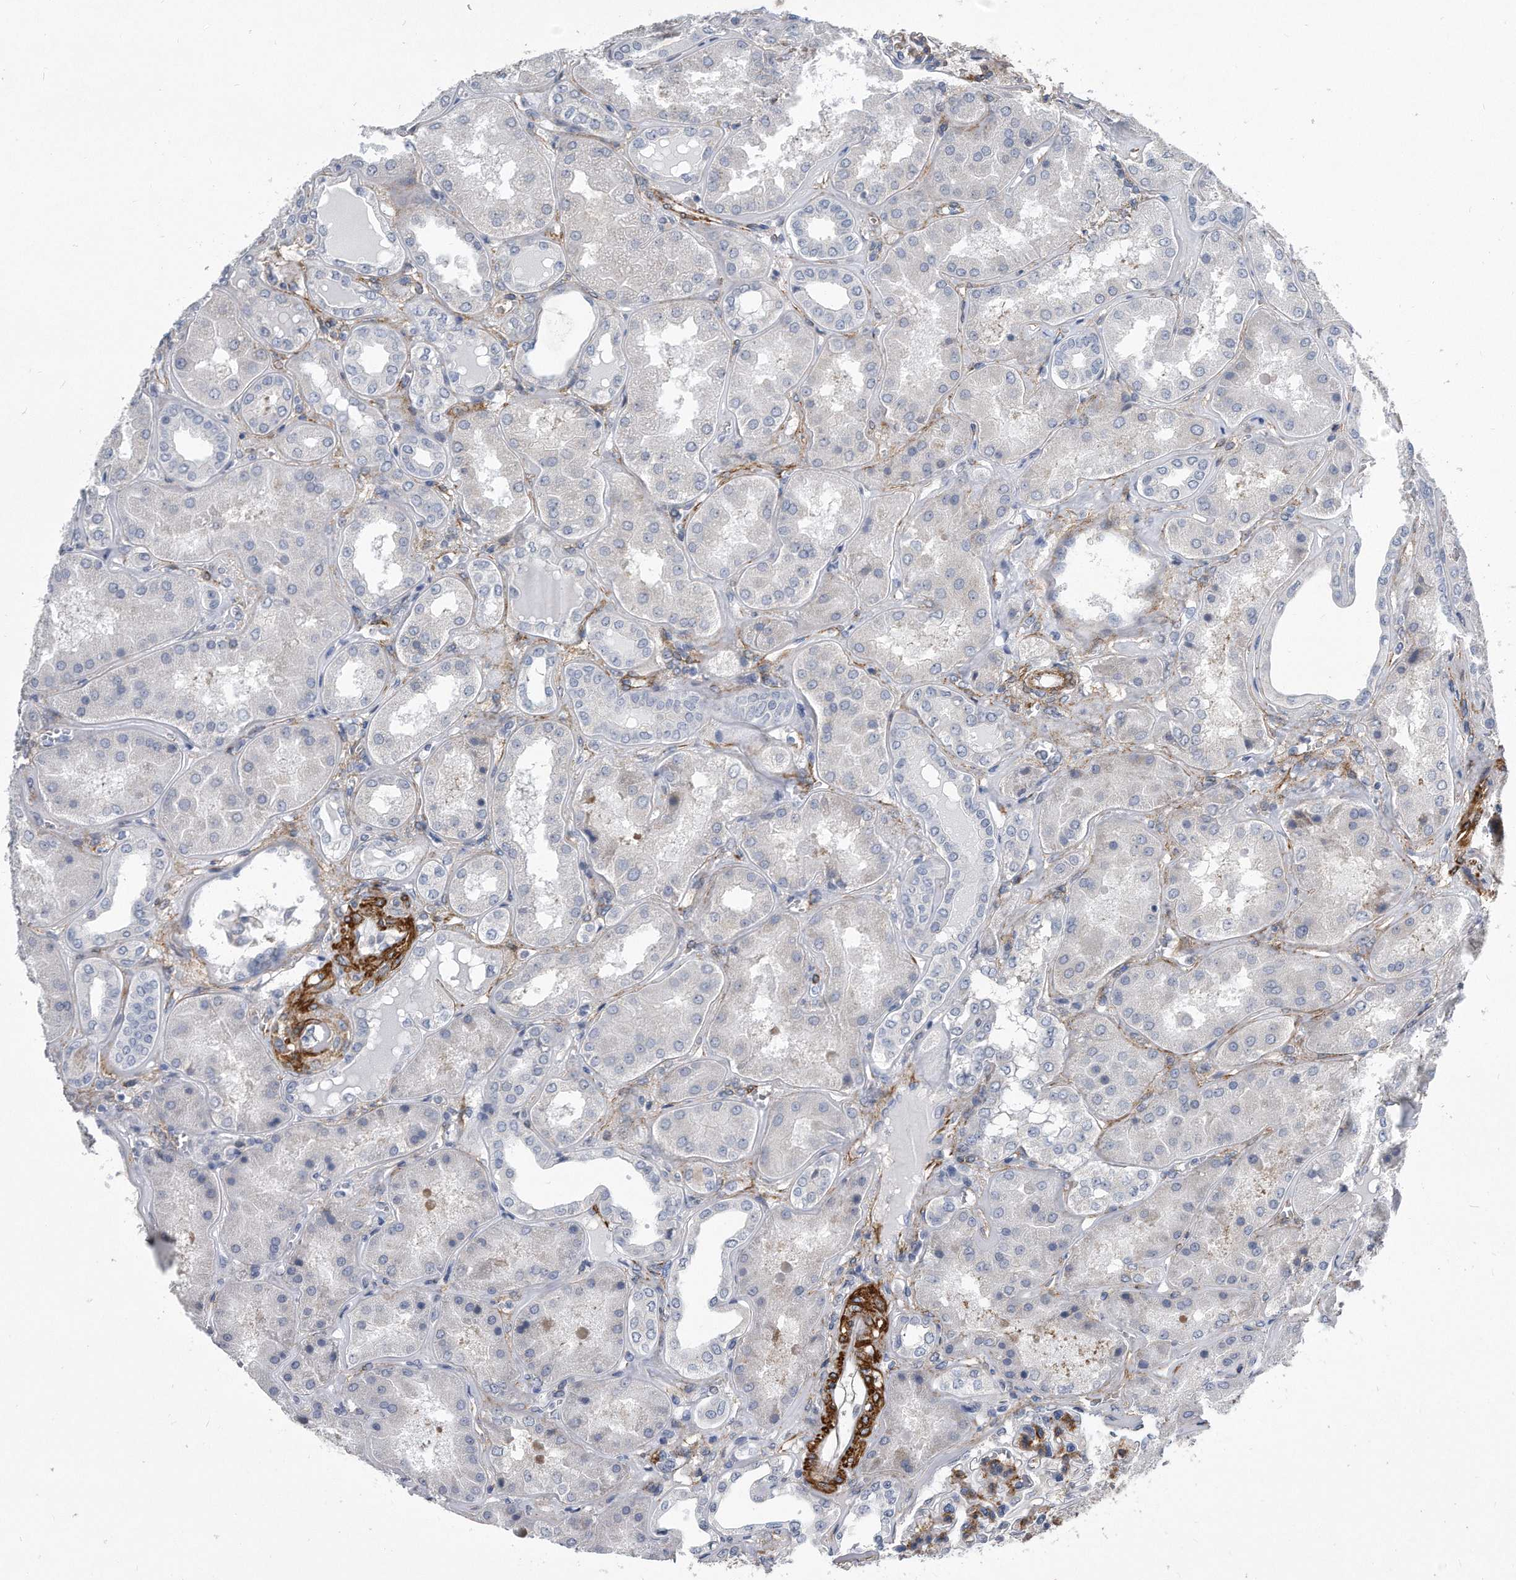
{"staining": {"intensity": "strong", "quantity": "<25%", "location": "cytoplasmic/membranous"}, "tissue": "kidney", "cell_type": "Cells in glomeruli", "image_type": "normal", "snomed": [{"axis": "morphology", "description": "Normal tissue, NOS"}, {"axis": "topography", "description": "Kidney"}], "caption": "Strong cytoplasmic/membranous positivity is present in about <25% of cells in glomeruli in normal kidney. Using DAB (3,3'-diaminobenzidine) (brown) and hematoxylin (blue) stains, captured at high magnification using brightfield microscopy.", "gene": "EIF2B4", "patient": {"sex": "female", "age": 56}}